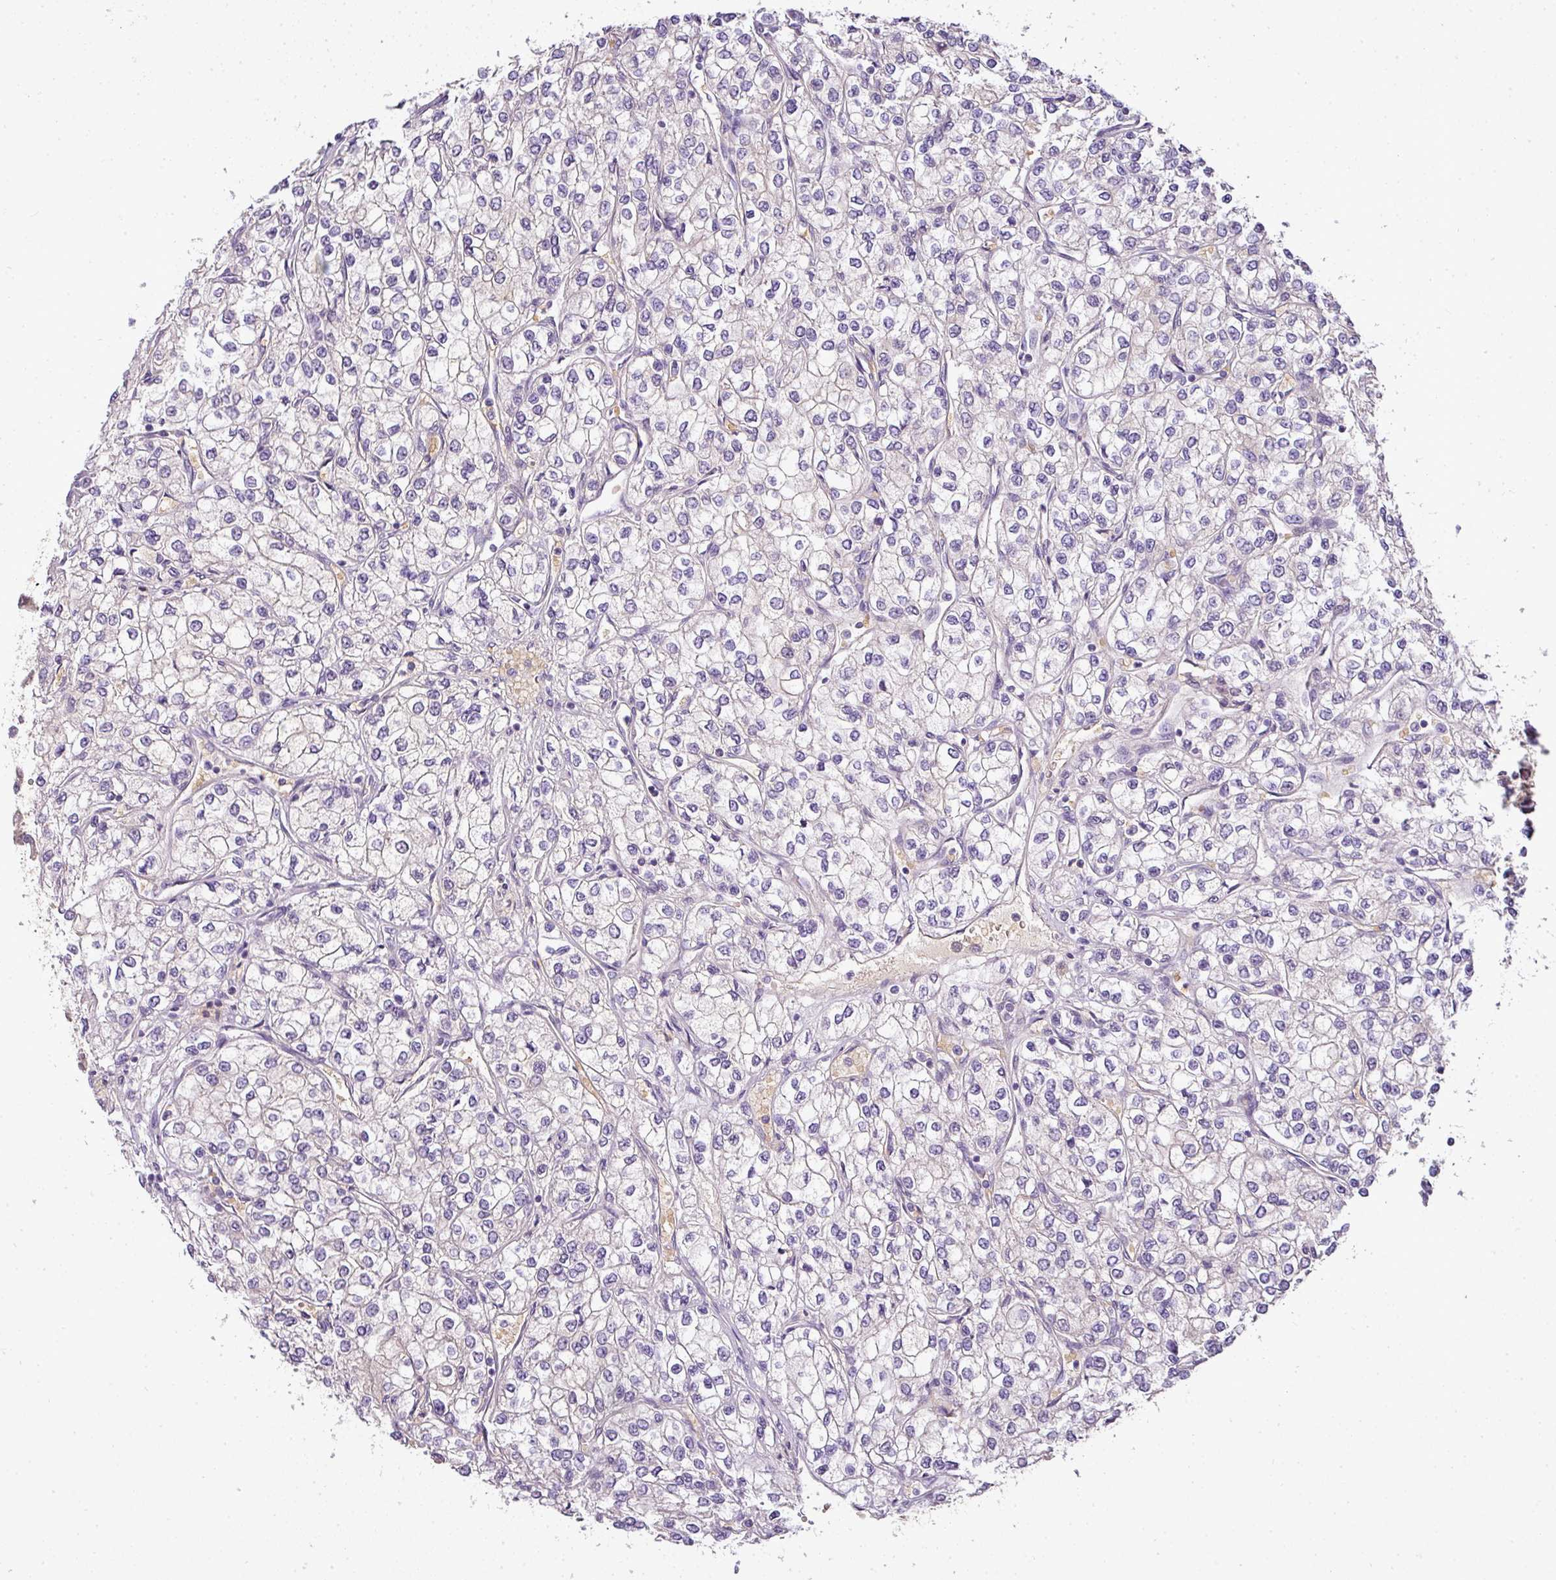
{"staining": {"intensity": "negative", "quantity": "none", "location": "none"}, "tissue": "renal cancer", "cell_type": "Tumor cells", "image_type": "cancer", "snomed": [{"axis": "morphology", "description": "Adenocarcinoma, NOS"}, {"axis": "topography", "description": "Kidney"}], "caption": "Tumor cells show no significant expression in renal cancer (adenocarcinoma).", "gene": "ADH5", "patient": {"sex": "male", "age": 80}}